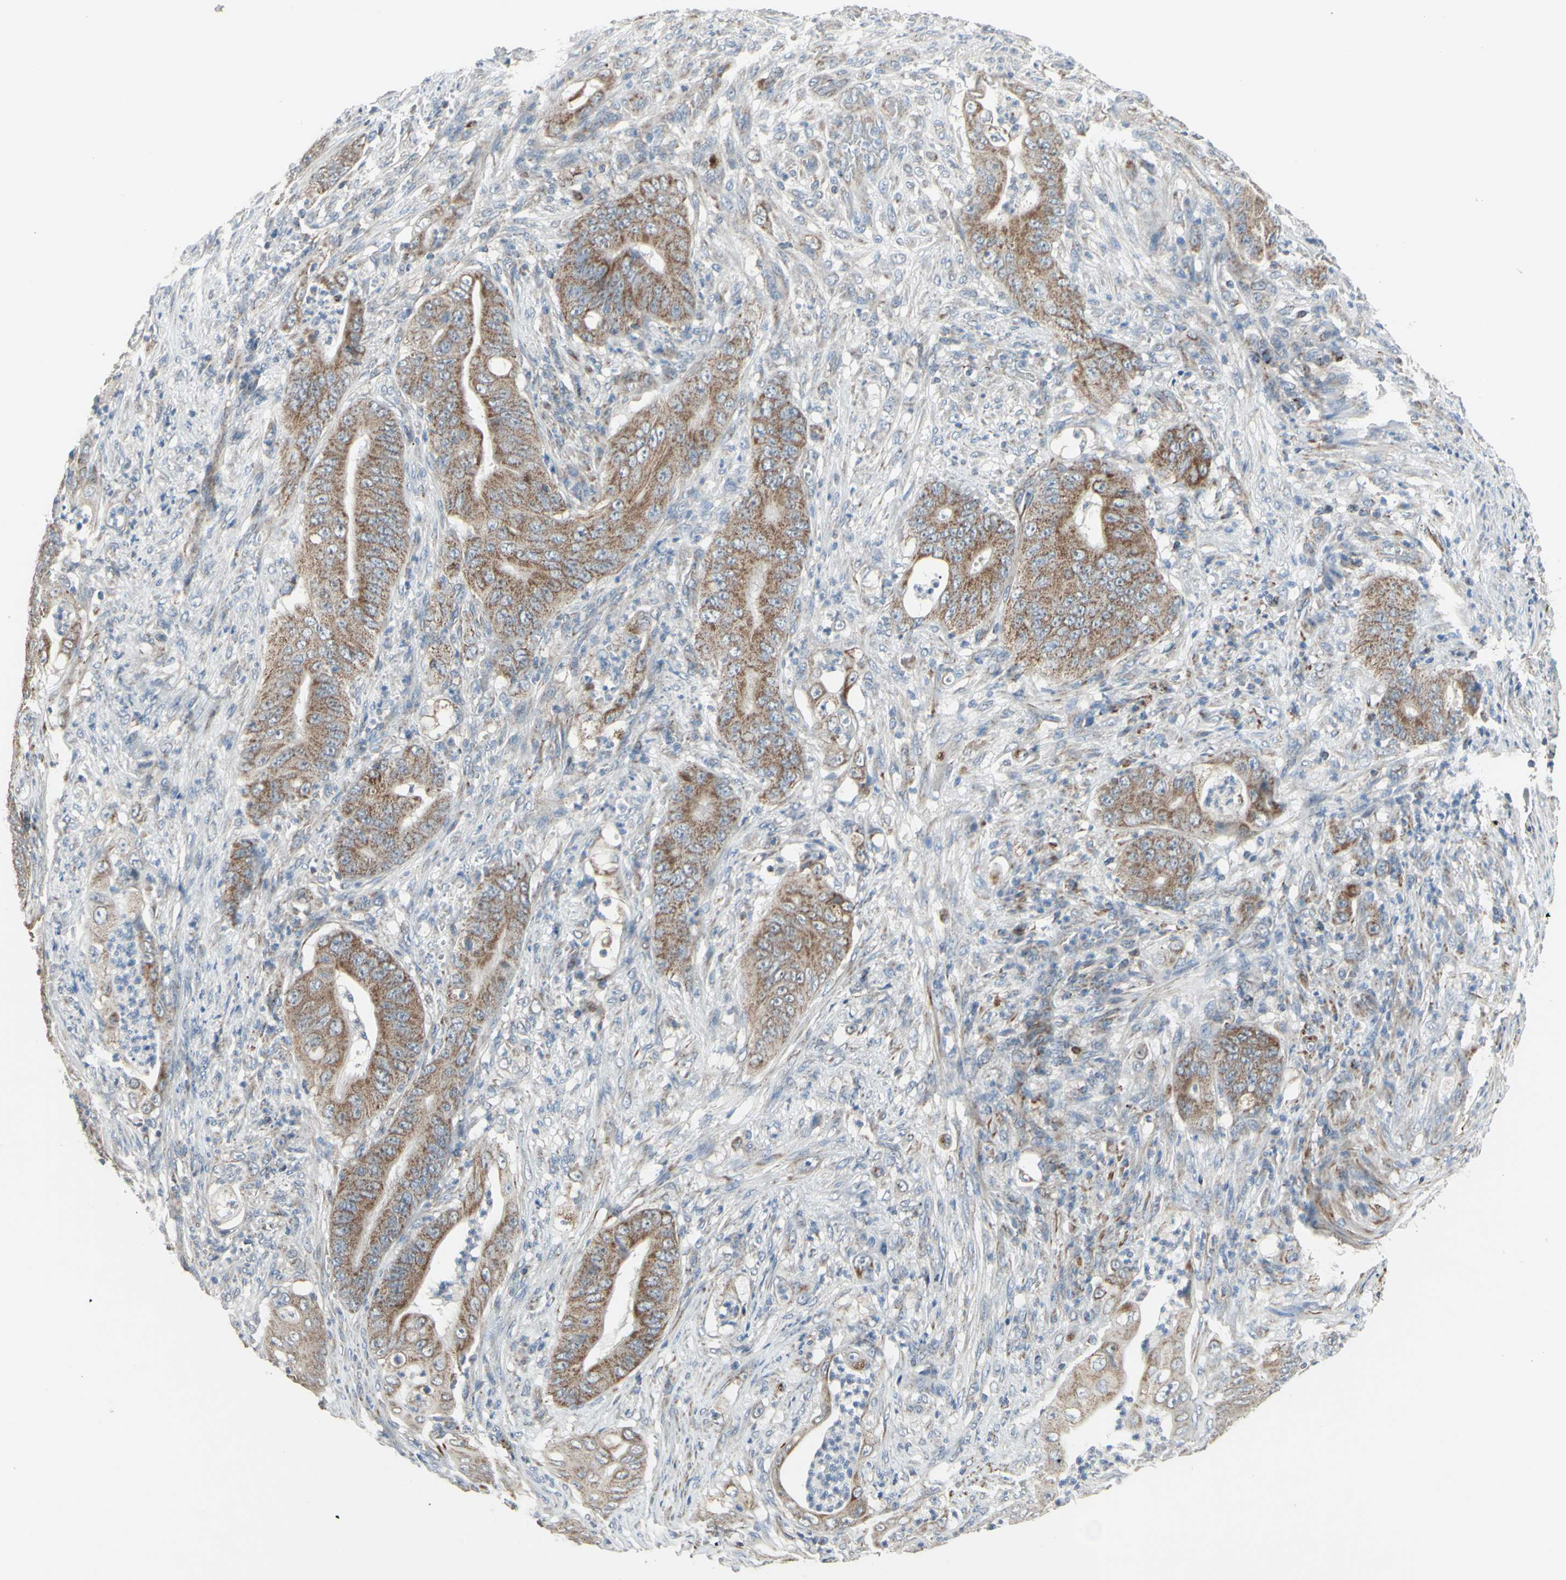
{"staining": {"intensity": "weak", "quantity": ">75%", "location": "cytoplasmic/membranous"}, "tissue": "stomach cancer", "cell_type": "Tumor cells", "image_type": "cancer", "snomed": [{"axis": "morphology", "description": "Adenocarcinoma, NOS"}, {"axis": "topography", "description": "Stomach"}], "caption": "Immunohistochemistry of human stomach cancer (adenocarcinoma) reveals low levels of weak cytoplasmic/membranous staining in approximately >75% of tumor cells.", "gene": "FAM171B", "patient": {"sex": "female", "age": 73}}